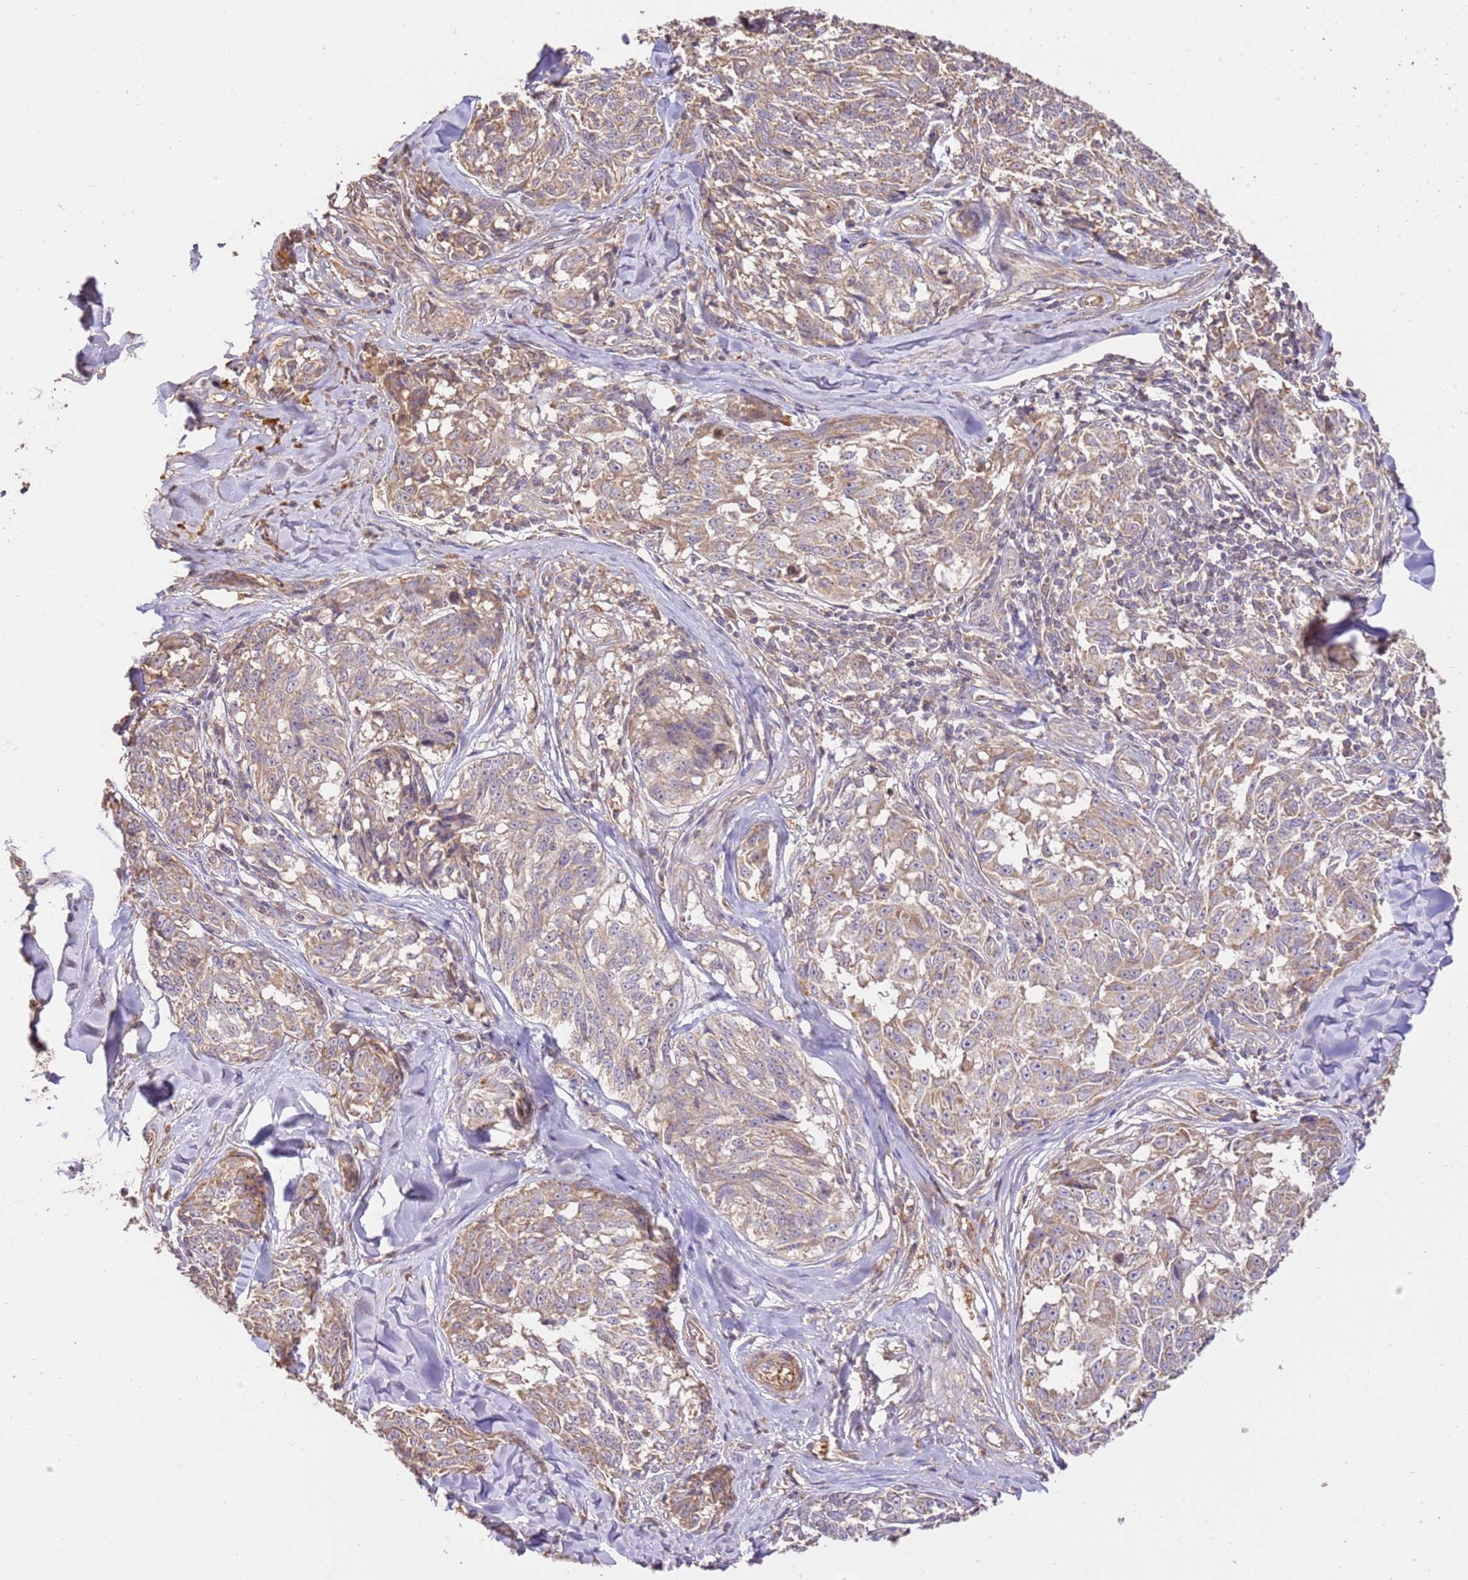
{"staining": {"intensity": "weak", "quantity": "25%-75%", "location": "cytoplasmic/membranous"}, "tissue": "melanoma", "cell_type": "Tumor cells", "image_type": "cancer", "snomed": [{"axis": "morphology", "description": "Normal tissue, NOS"}, {"axis": "morphology", "description": "Malignant melanoma, NOS"}, {"axis": "topography", "description": "Skin"}], "caption": "Malignant melanoma stained for a protein exhibits weak cytoplasmic/membranous positivity in tumor cells. The staining was performed using DAB, with brown indicating positive protein expression. Nuclei are stained blue with hematoxylin.", "gene": "CEP55", "patient": {"sex": "female", "age": 64}}